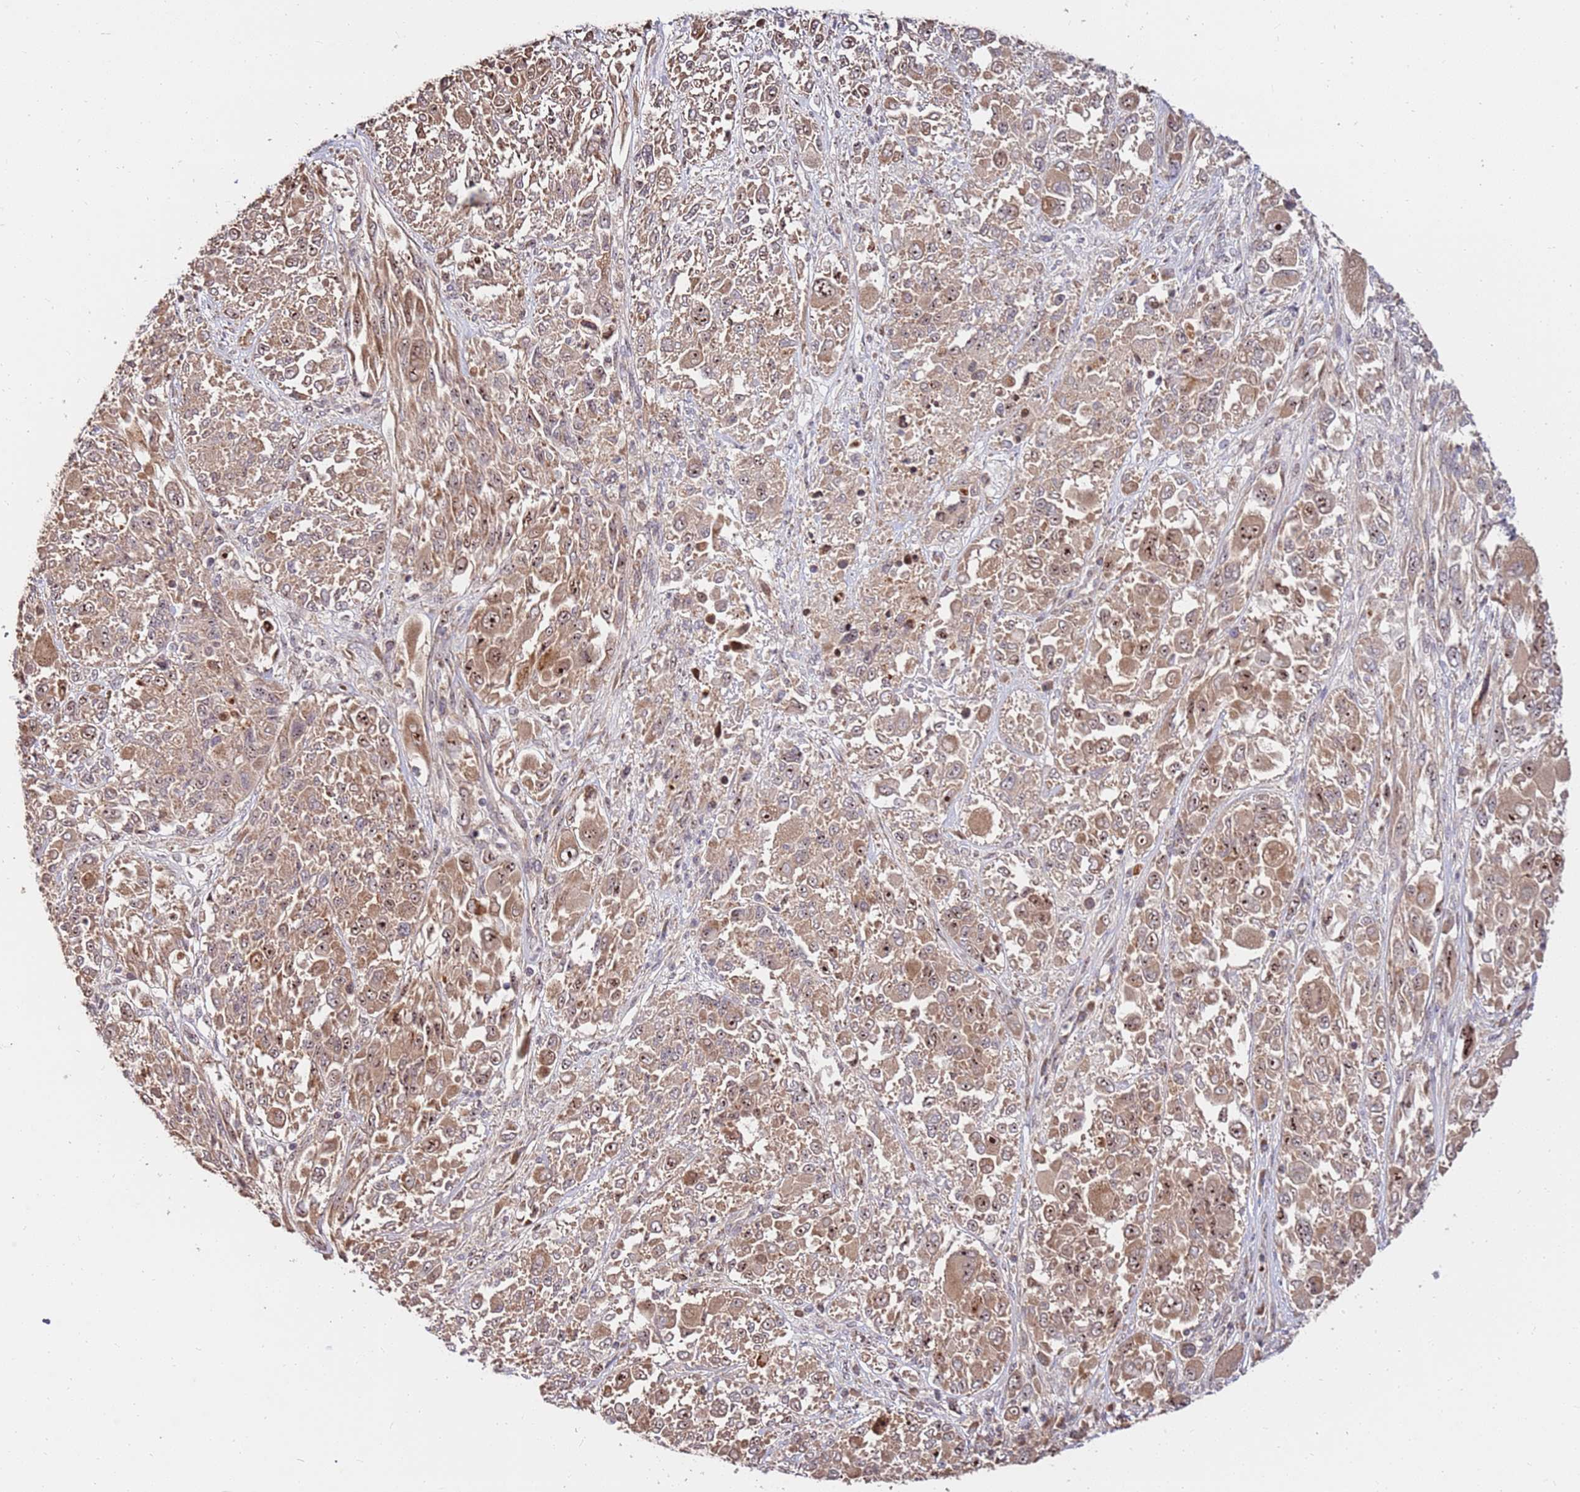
{"staining": {"intensity": "moderate", "quantity": ">75%", "location": "cytoplasmic/membranous,nuclear"}, "tissue": "melanoma", "cell_type": "Tumor cells", "image_type": "cancer", "snomed": [{"axis": "morphology", "description": "Malignant melanoma, NOS"}, {"axis": "topography", "description": "Skin"}], "caption": "High-power microscopy captured an immunohistochemistry (IHC) histopathology image of melanoma, revealing moderate cytoplasmic/membranous and nuclear positivity in approximately >75% of tumor cells.", "gene": "KIF25", "patient": {"sex": "female", "age": 91}}